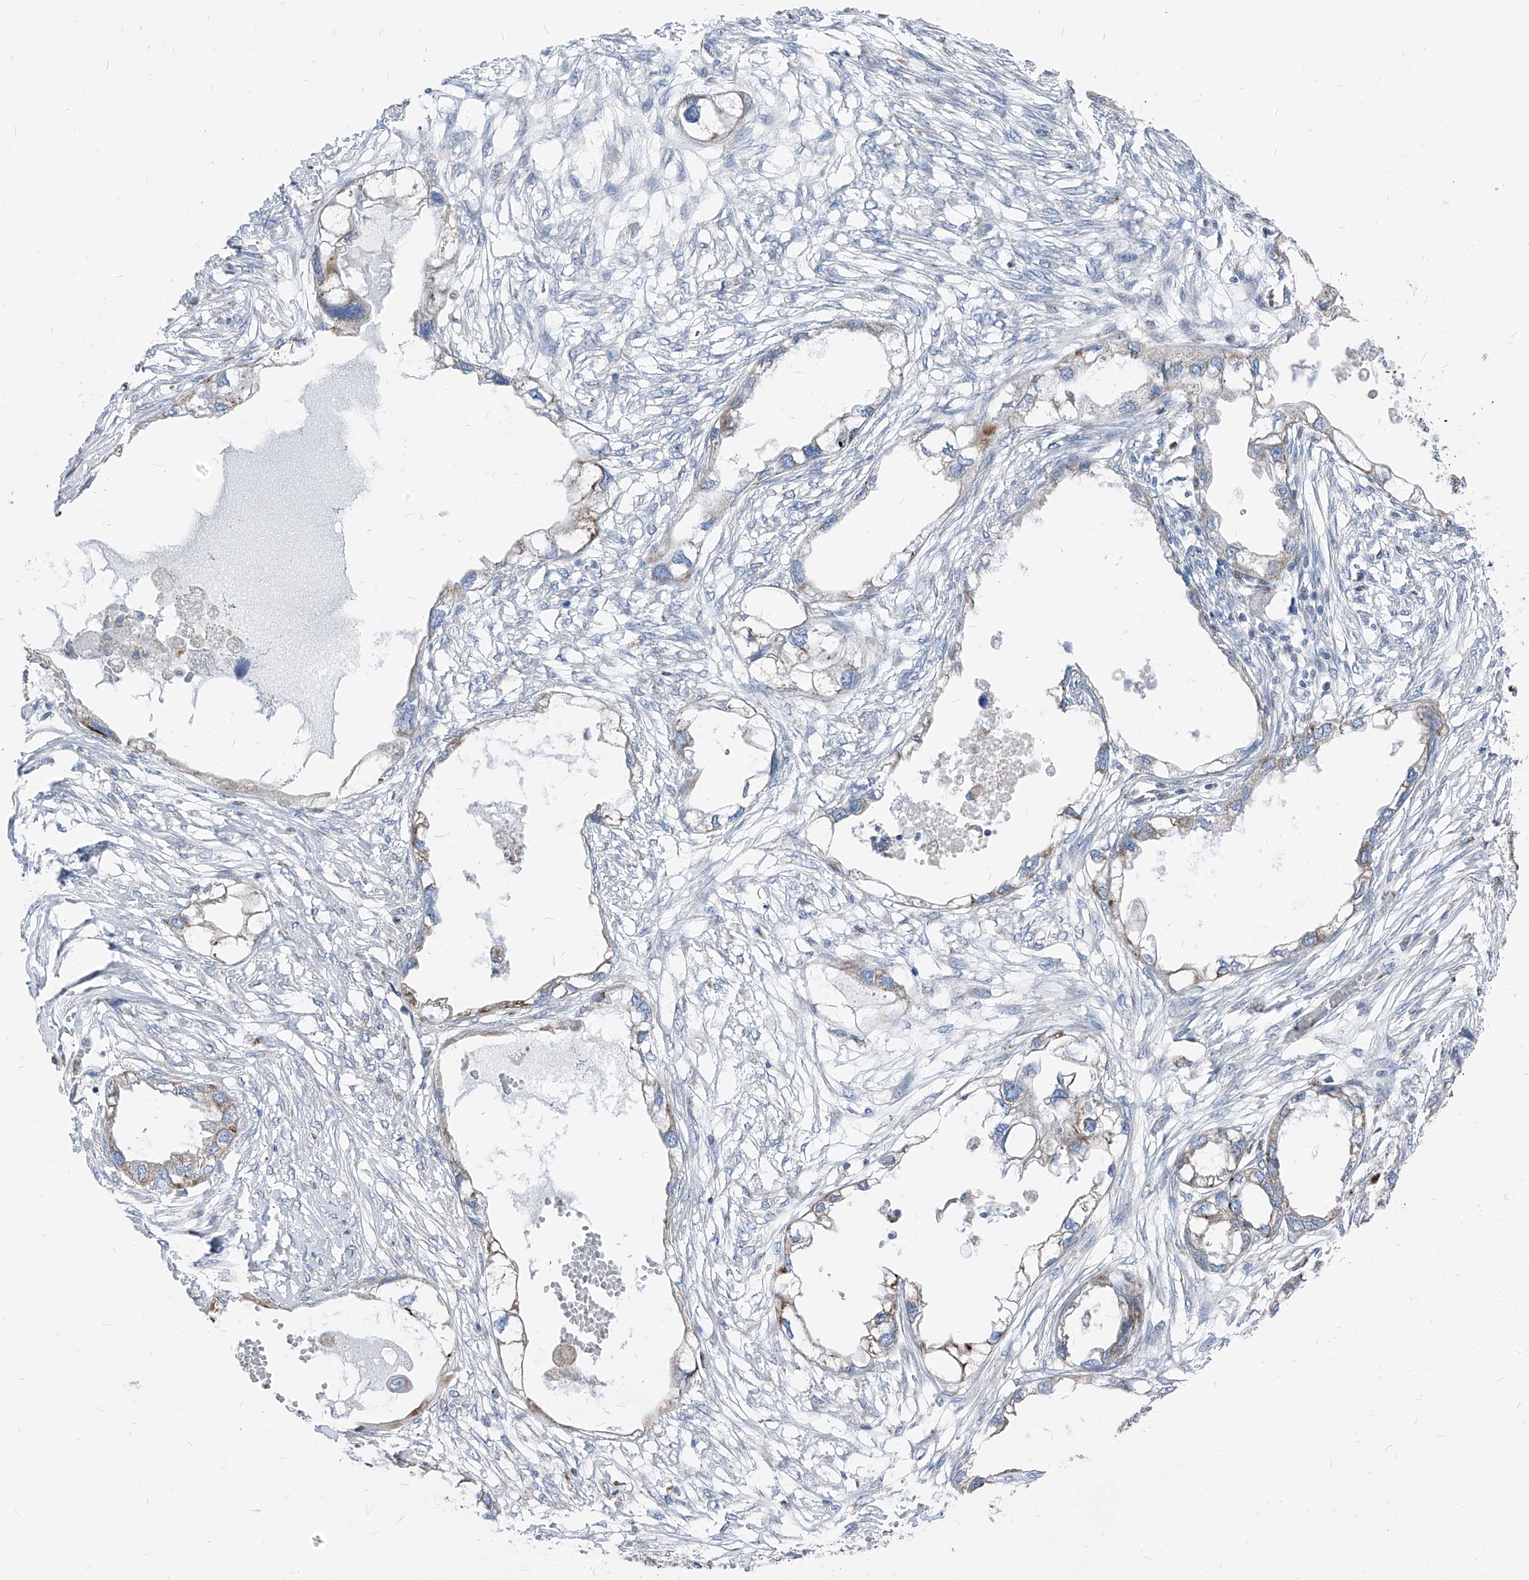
{"staining": {"intensity": "weak", "quantity": "<25%", "location": "cytoplasmic/membranous"}, "tissue": "endometrial cancer", "cell_type": "Tumor cells", "image_type": "cancer", "snomed": [{"axis": "morphology", "description": "Adenocarcinoma, NOS"}, {"axis": "morphology", "description": "Adenocarcinoma, metastatic, NOS"}, {"axis": "topography", "description": "Adipose tissue"}, {"axis": "topography", "description": "Endometrium"}], "caption": "This is a micrograph of immunohistochemistry (IHC) staining of endometrial cancer, which shows no positivity in tumor cells.", "gene": "AGPS", "patient": {"sex": "female", "age": 67}}